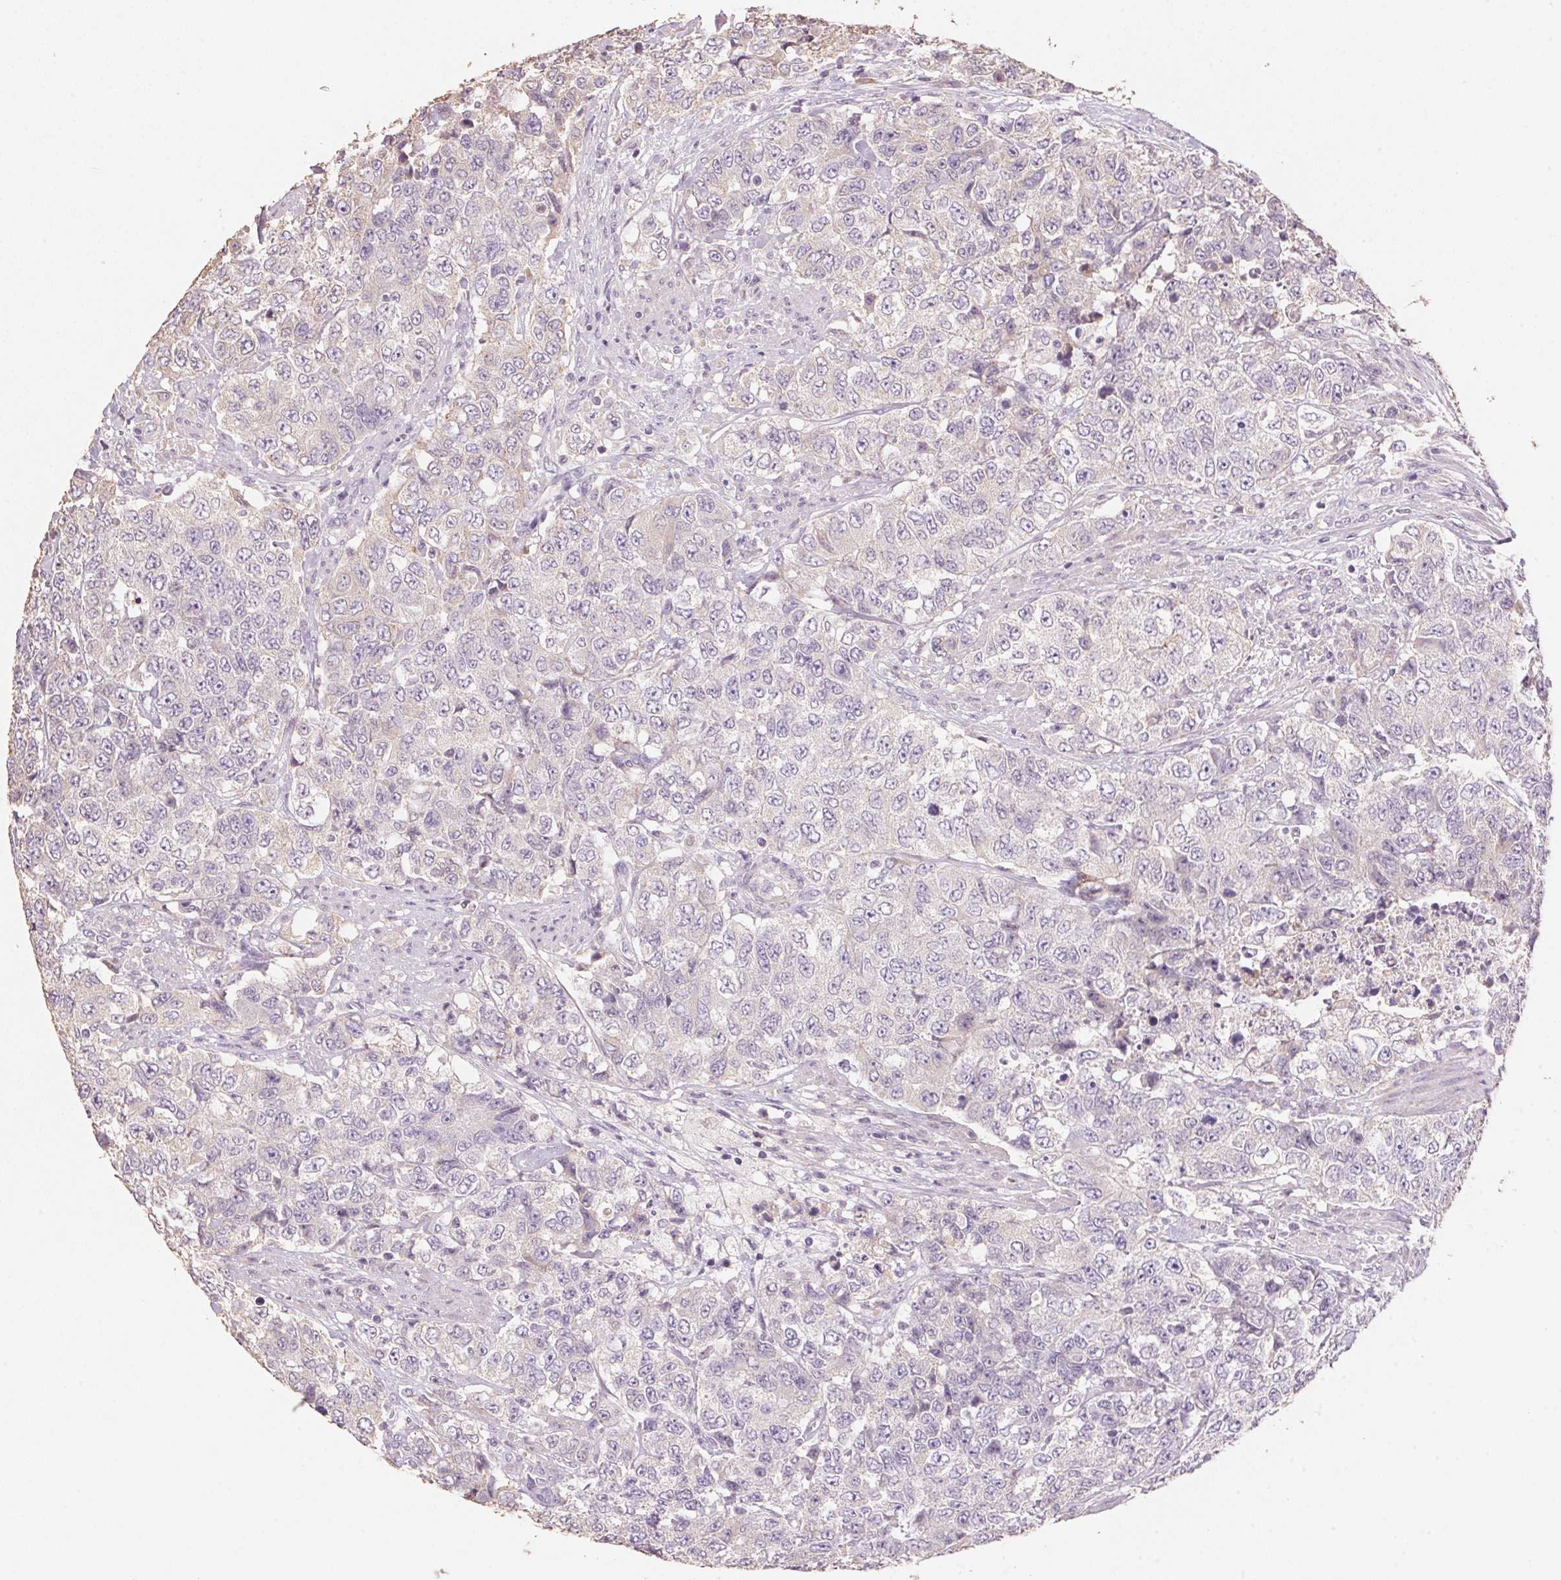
{"staining": {"intensity": "negative", "quantity": "none", "location": "none"}, "tissue": "urothelial cancer", "cell_type": "Tumor cells", "image_type": "cancer", "snomed": [{"axis": "morphology", "description": "Urothelial carcinoma, High grade"}, {"axis": "topography", "description": "Urinary bladder"}], "caption": "IHC photomicrograph of human urothelial cancer stained for a protein (brown), which demonstrates no staining in tumor cells.", "gene": "LYZL6", "patient": {"sex": "female", "age": 78}}